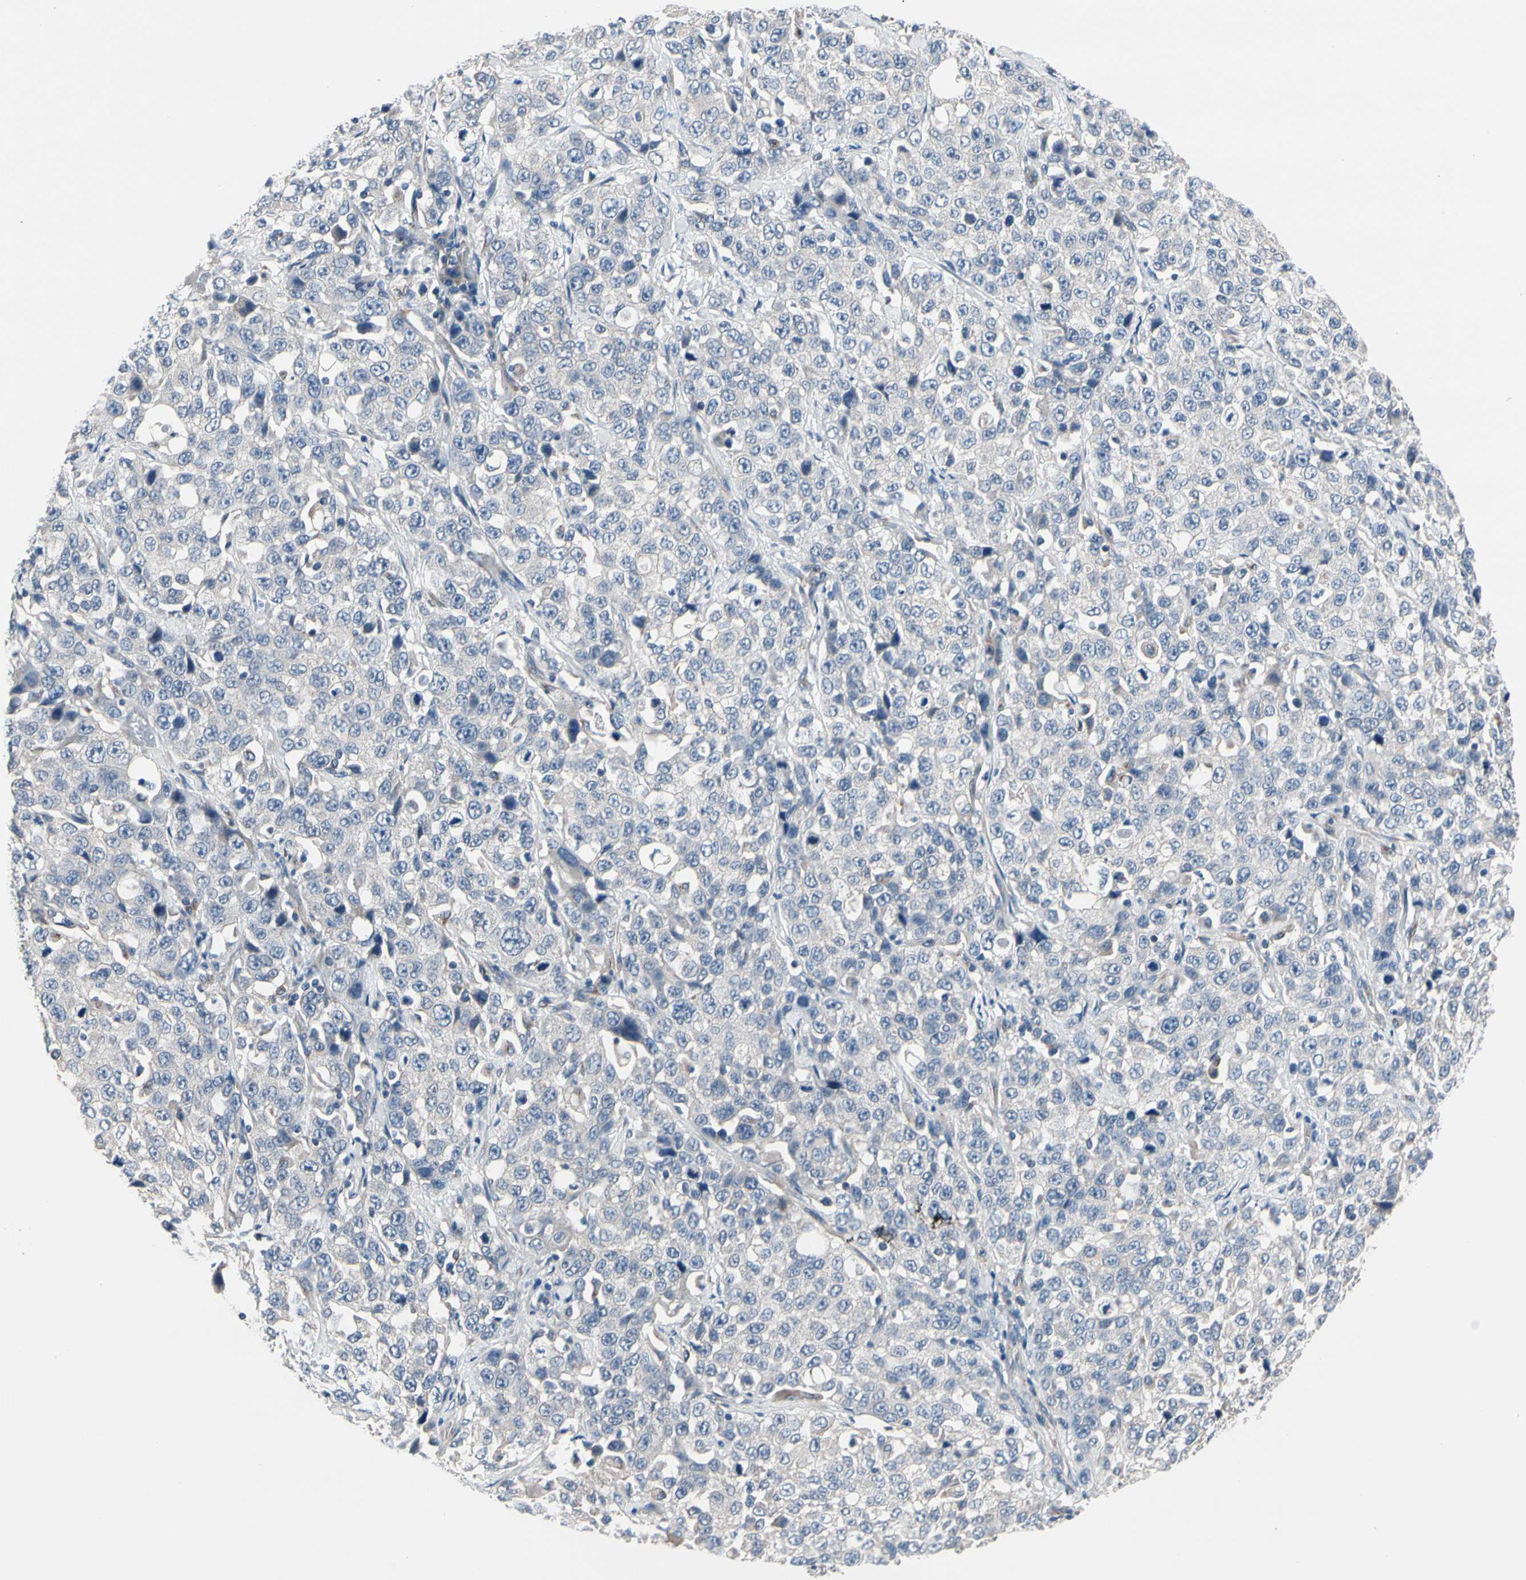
{"staining": {"intensity": "negative", "quantity": "none", "location": "none"}, "tissue": "stomach cancer", "cell_type": "Tumor cells", "image_type": "cancer", "snomed": [{"axis": "morphology", "description": "Normal tissue, NOS"}, {"axis": "morphology", "description": "Adenocarcinoma, NOS"}, {"axis": "topography", "description": "Stomach"}], "caption": "DAB immunohistochemical staining of human adenocarcinoma (stomach) displays no significant staining in tumor cells.", "gene": "PRKAR2B", "patient": {"sex": "male", "age": 48}}